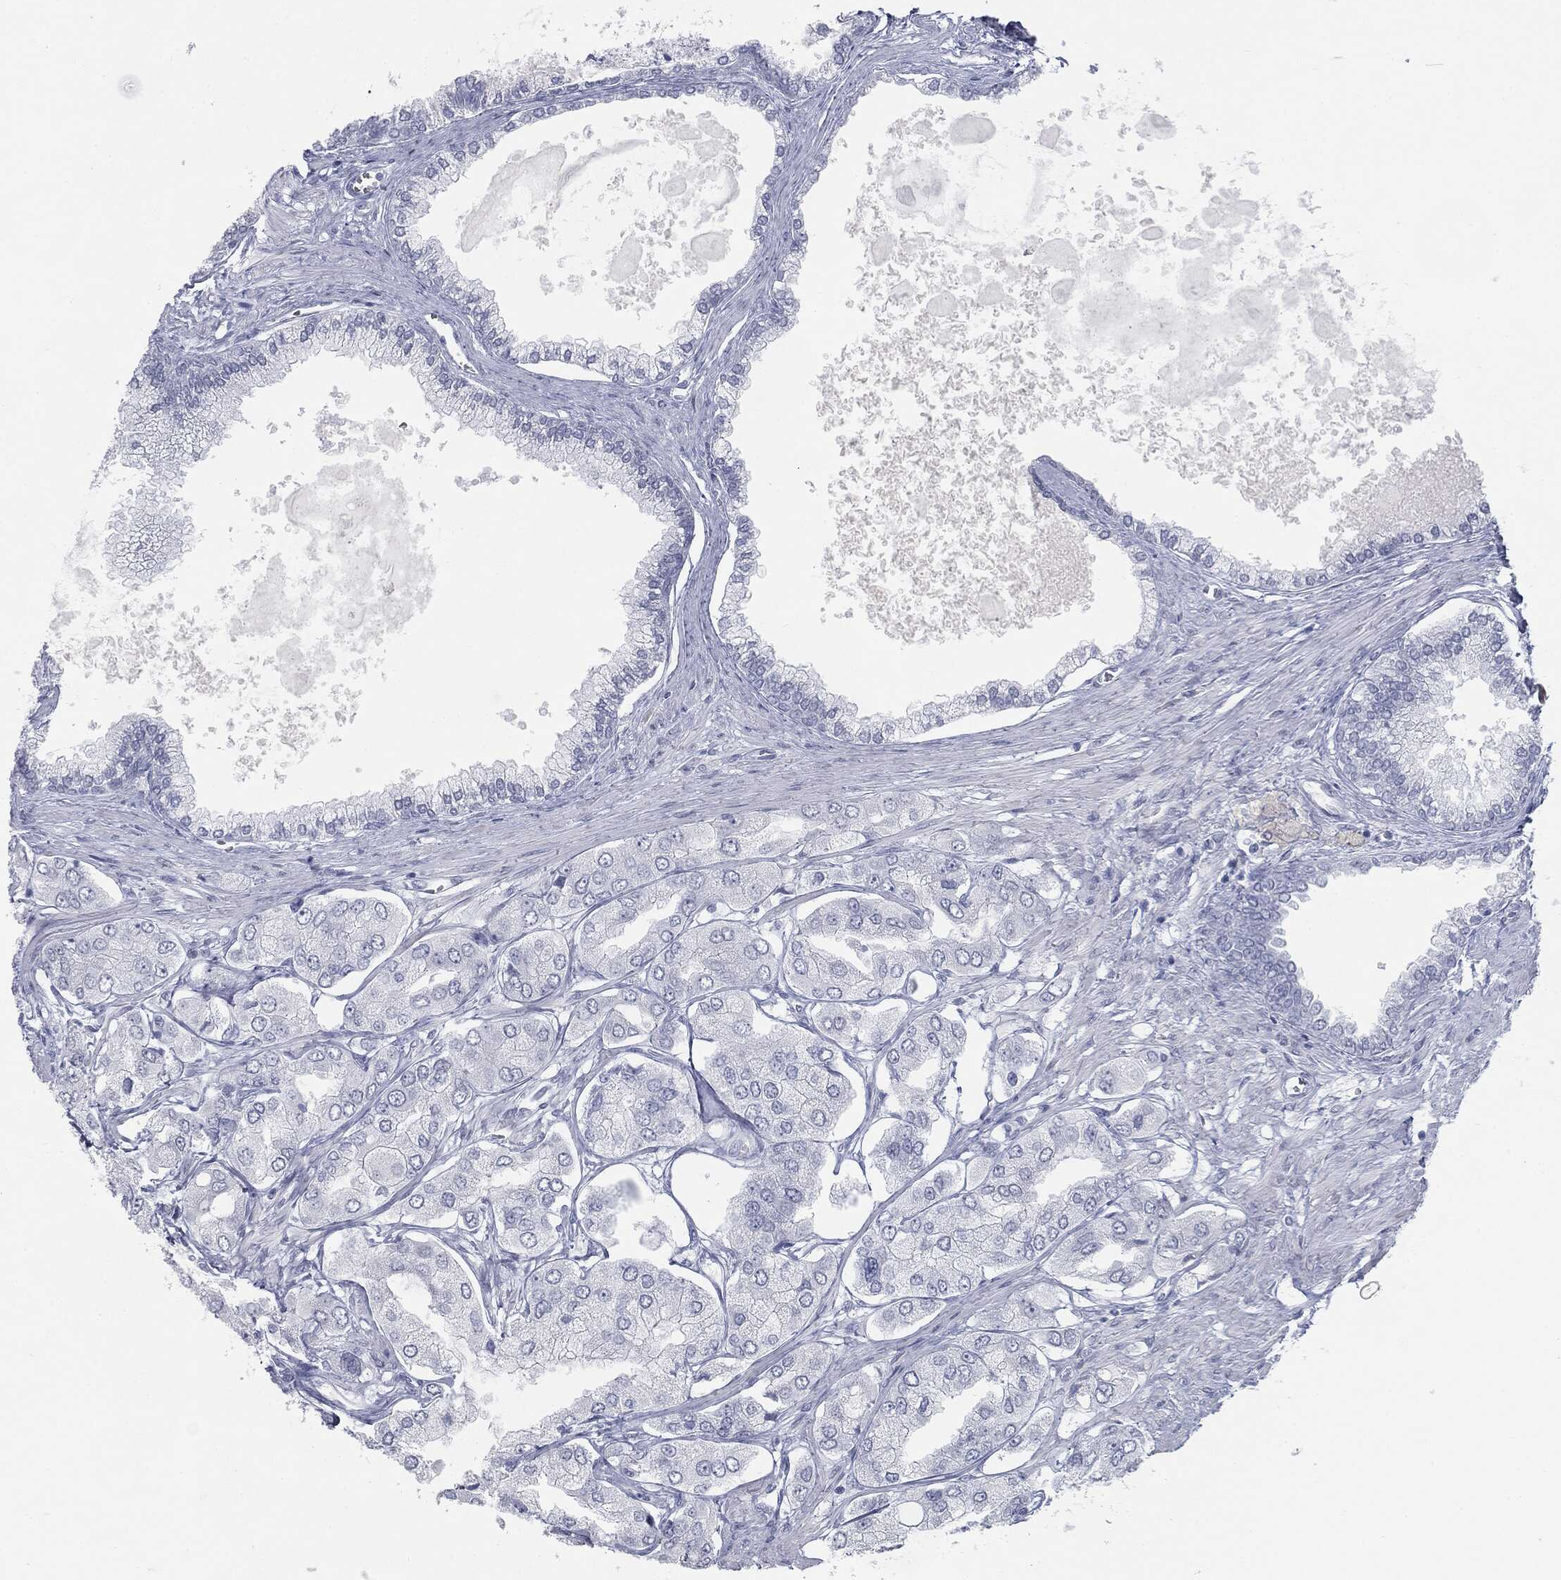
{"staining": {"intensity": "negative", "quantity": "none", "location": "none"}, "tissue": "prostate cancer", "cell_type": "Tumor cells", "image_type": "cancer", "snomed": [{"axis": "morphology", "description": "Adenocarcinoma, Low grade"}, {"axis": "topography", "description": "Prostate"}], "caption": "There is no significant positivity in tumor cells of prostate cancer (low-grade adenocarcinoma).", "gene": "TPO", "patient": {"sex": "male", "age": 69}}